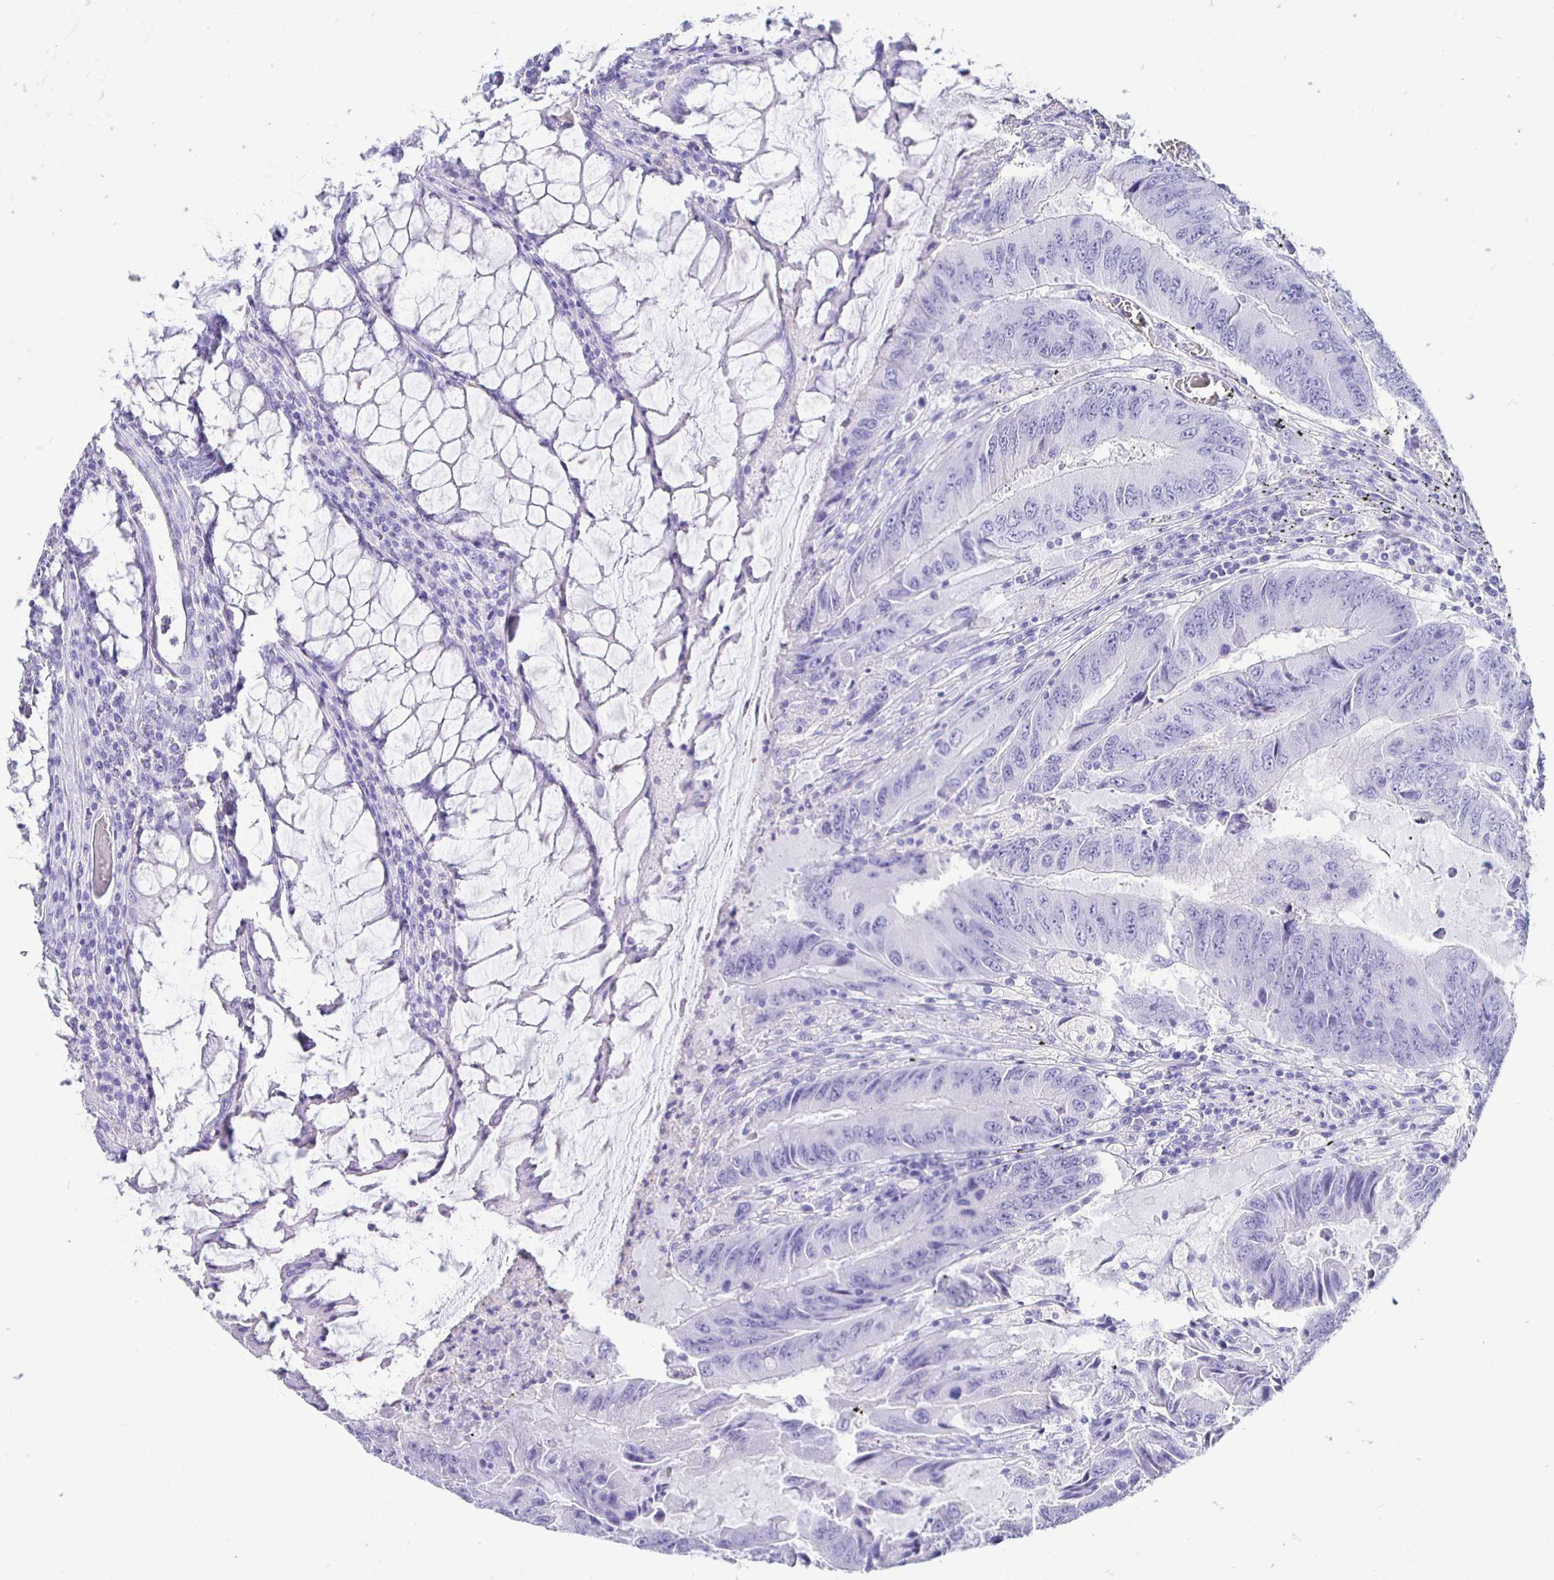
{"staining": {"intensity": "negative", "quantity": "none", "location": "none"}, "tissue": "colorectal cancer", "cell_type": "Tumor cells", "image_type": "cancer", "snomed": [{"axis": "morphology", "description": "Adenocarcinoma, NOS"}, {"axis": "topography", "description": "Colon"}], "caption": "Micrograph shows no protein staining in tumor cells of colorectal cancer tissue. (DAB (3,3'-diaminobenzidine) immunohistochemistry (IHC), high magnification).", "gene": "UMOD", "patient": {"sex": "male", "age": 53}}